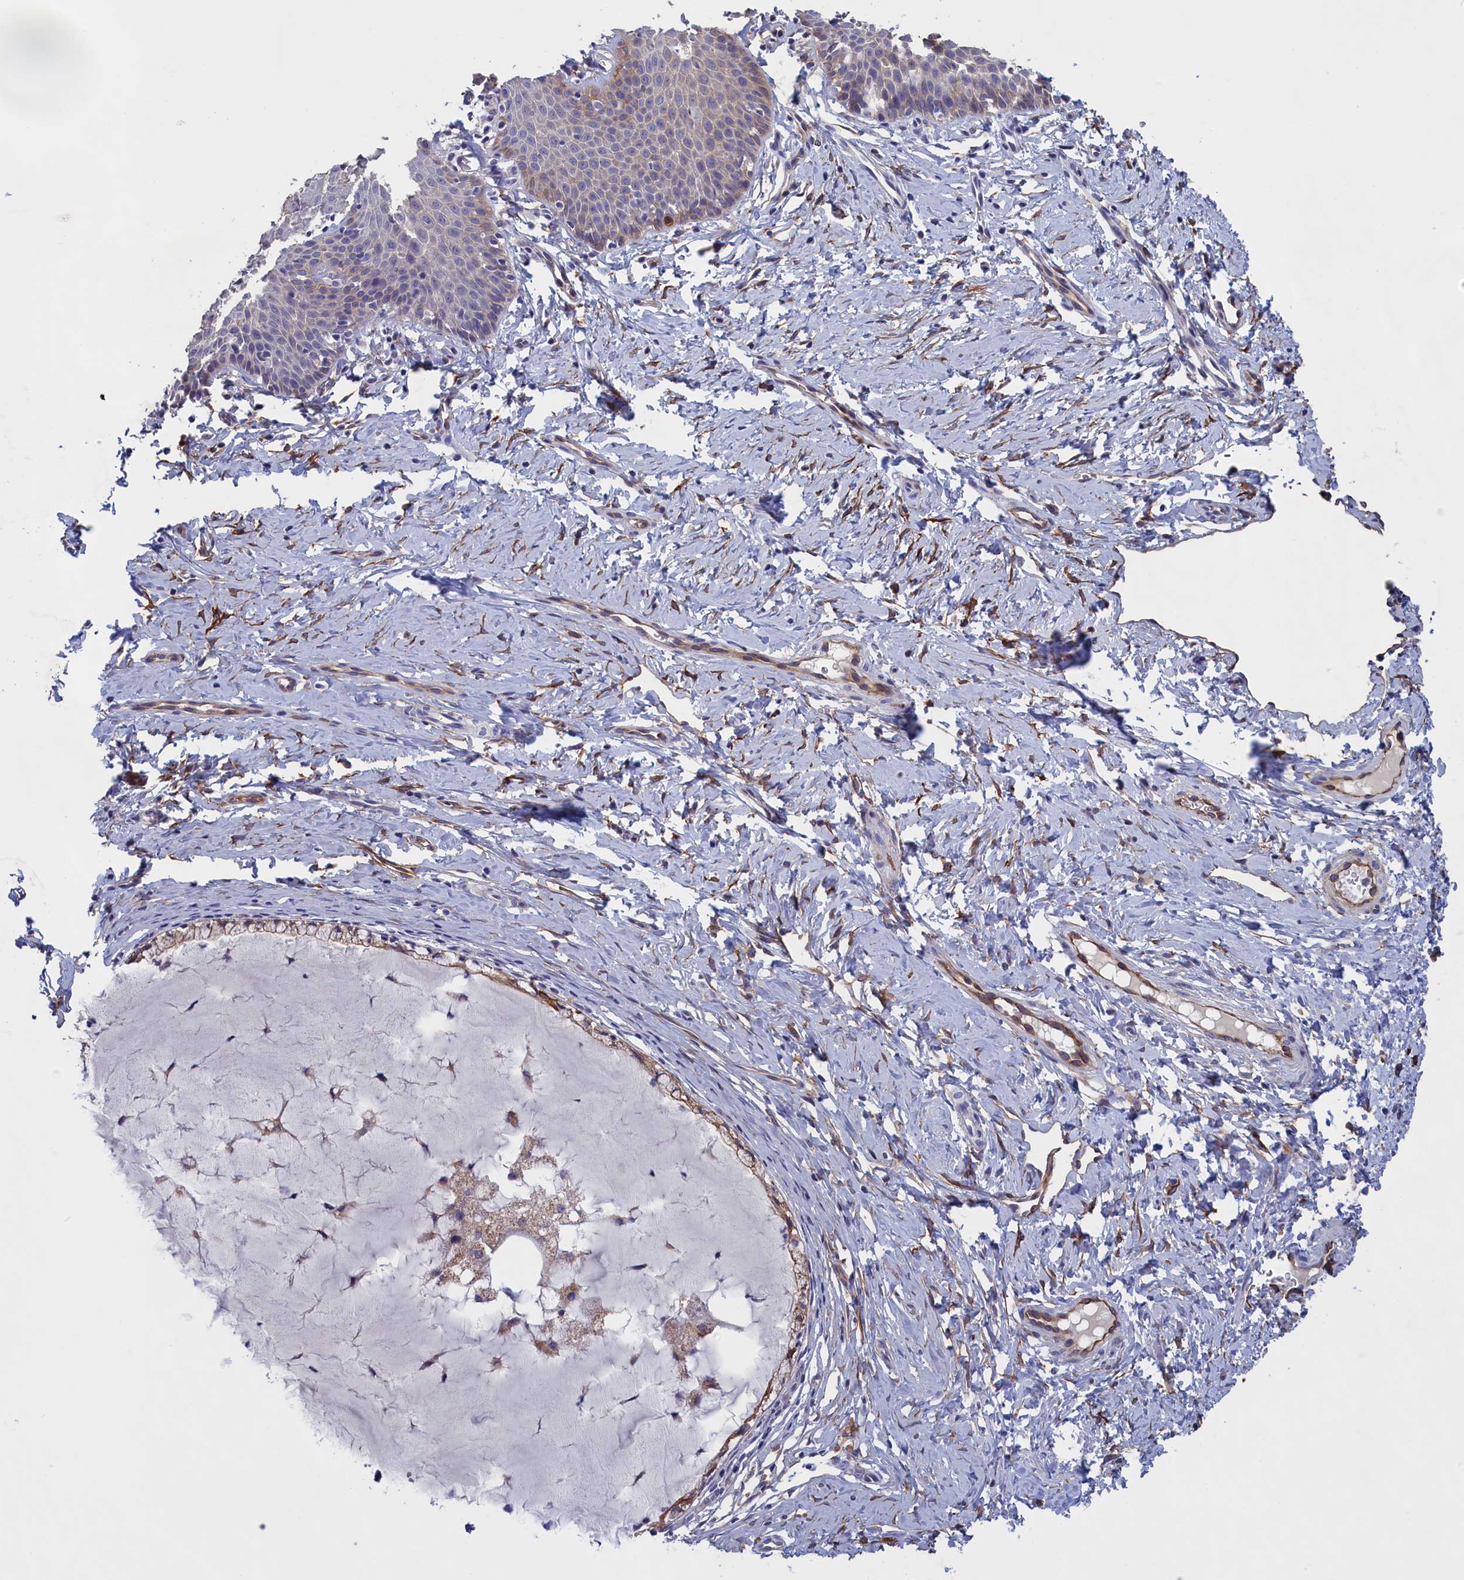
{"staining": {"intensity": "strong", "quantity": ">75%", "location": "cytoplasmic/membranous"}, "tissue": "cervix", "cell_type": "Glandular cells", "image_type": "normal", "snomed": [{"axis": "morphology", "description": "Normal tissue, NOS"}, {"axis": "topography", "description": "Cervix"}], "caption": "High-power microscopy captured an immunohistochemistry histopathology image of benign cervix, revealing strong cytoplasmic/membranous expression in approximately >75% of glandular cells.", "gene": "COL19A1", "patient": {"sex": "female", "age": 36}}